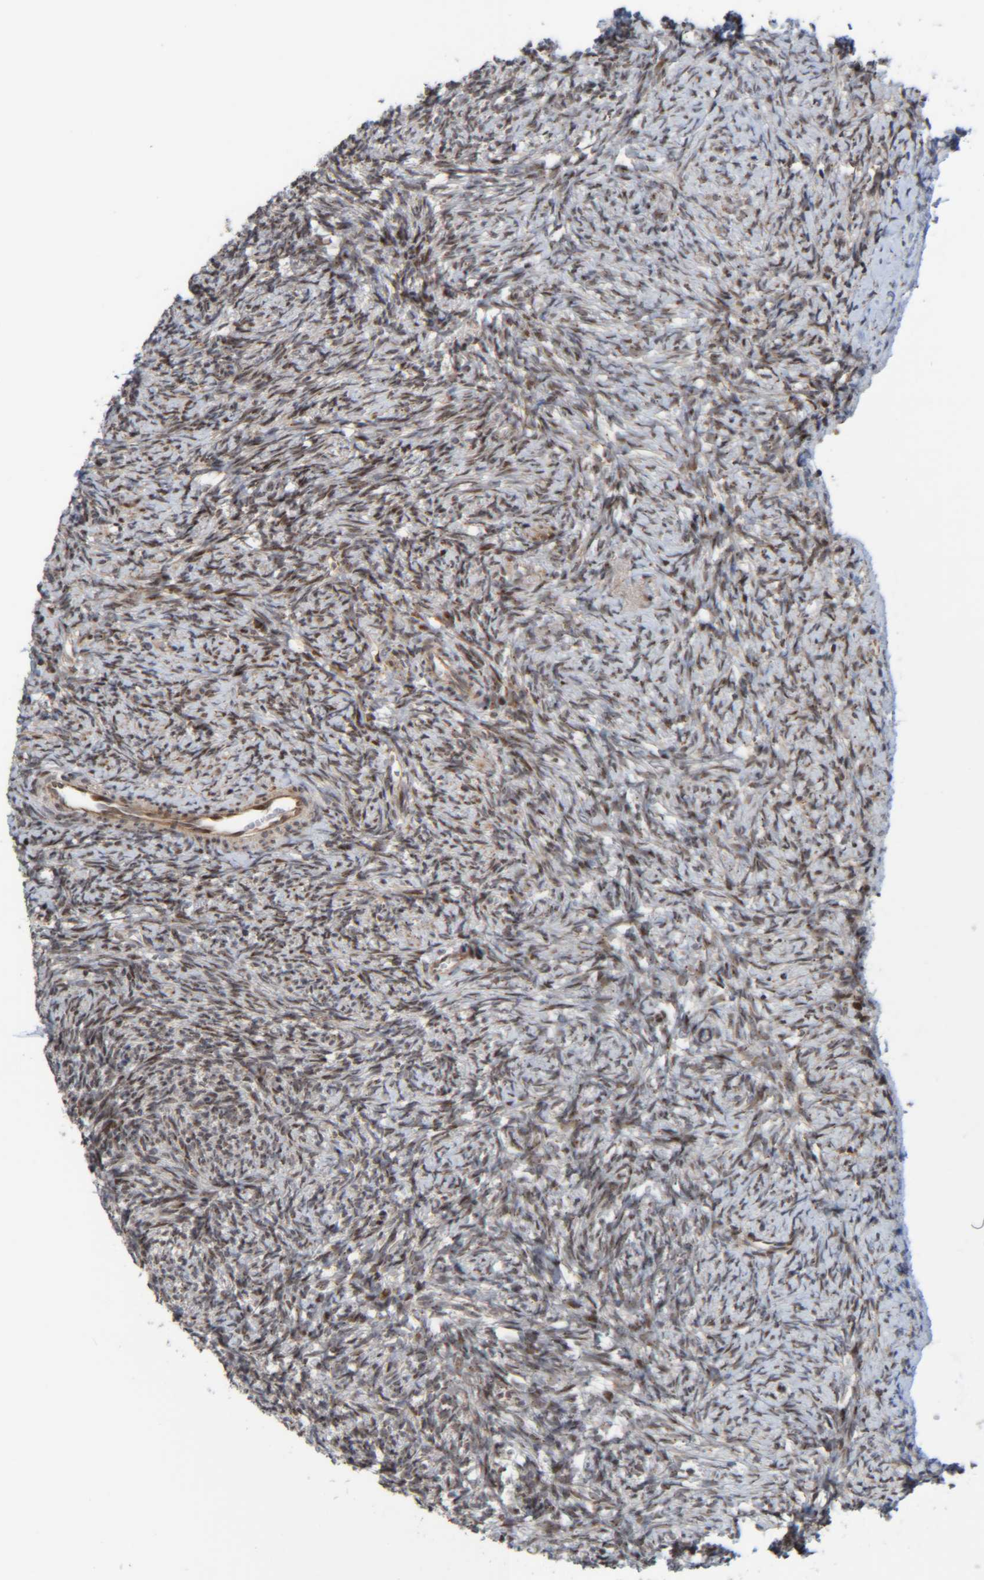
{"staining": {"intensity": "moderate", "quantity": "<25%", "location": "nuclear"}, "tissue": "ovary", "cell_type": "Follicle cells", "image_type": "normal", "snomed": [{"axis": "morphology", "description": "Normal tissue, NOS"}, {"axis": "topography", "description": "Ovary"}], "caption": "The immunohistochemical stain labels moderate nuclear expression in follicle cells of benign ovary.", "gene": "CCDC57", "patient": {"sex": "female", "age": 41}}